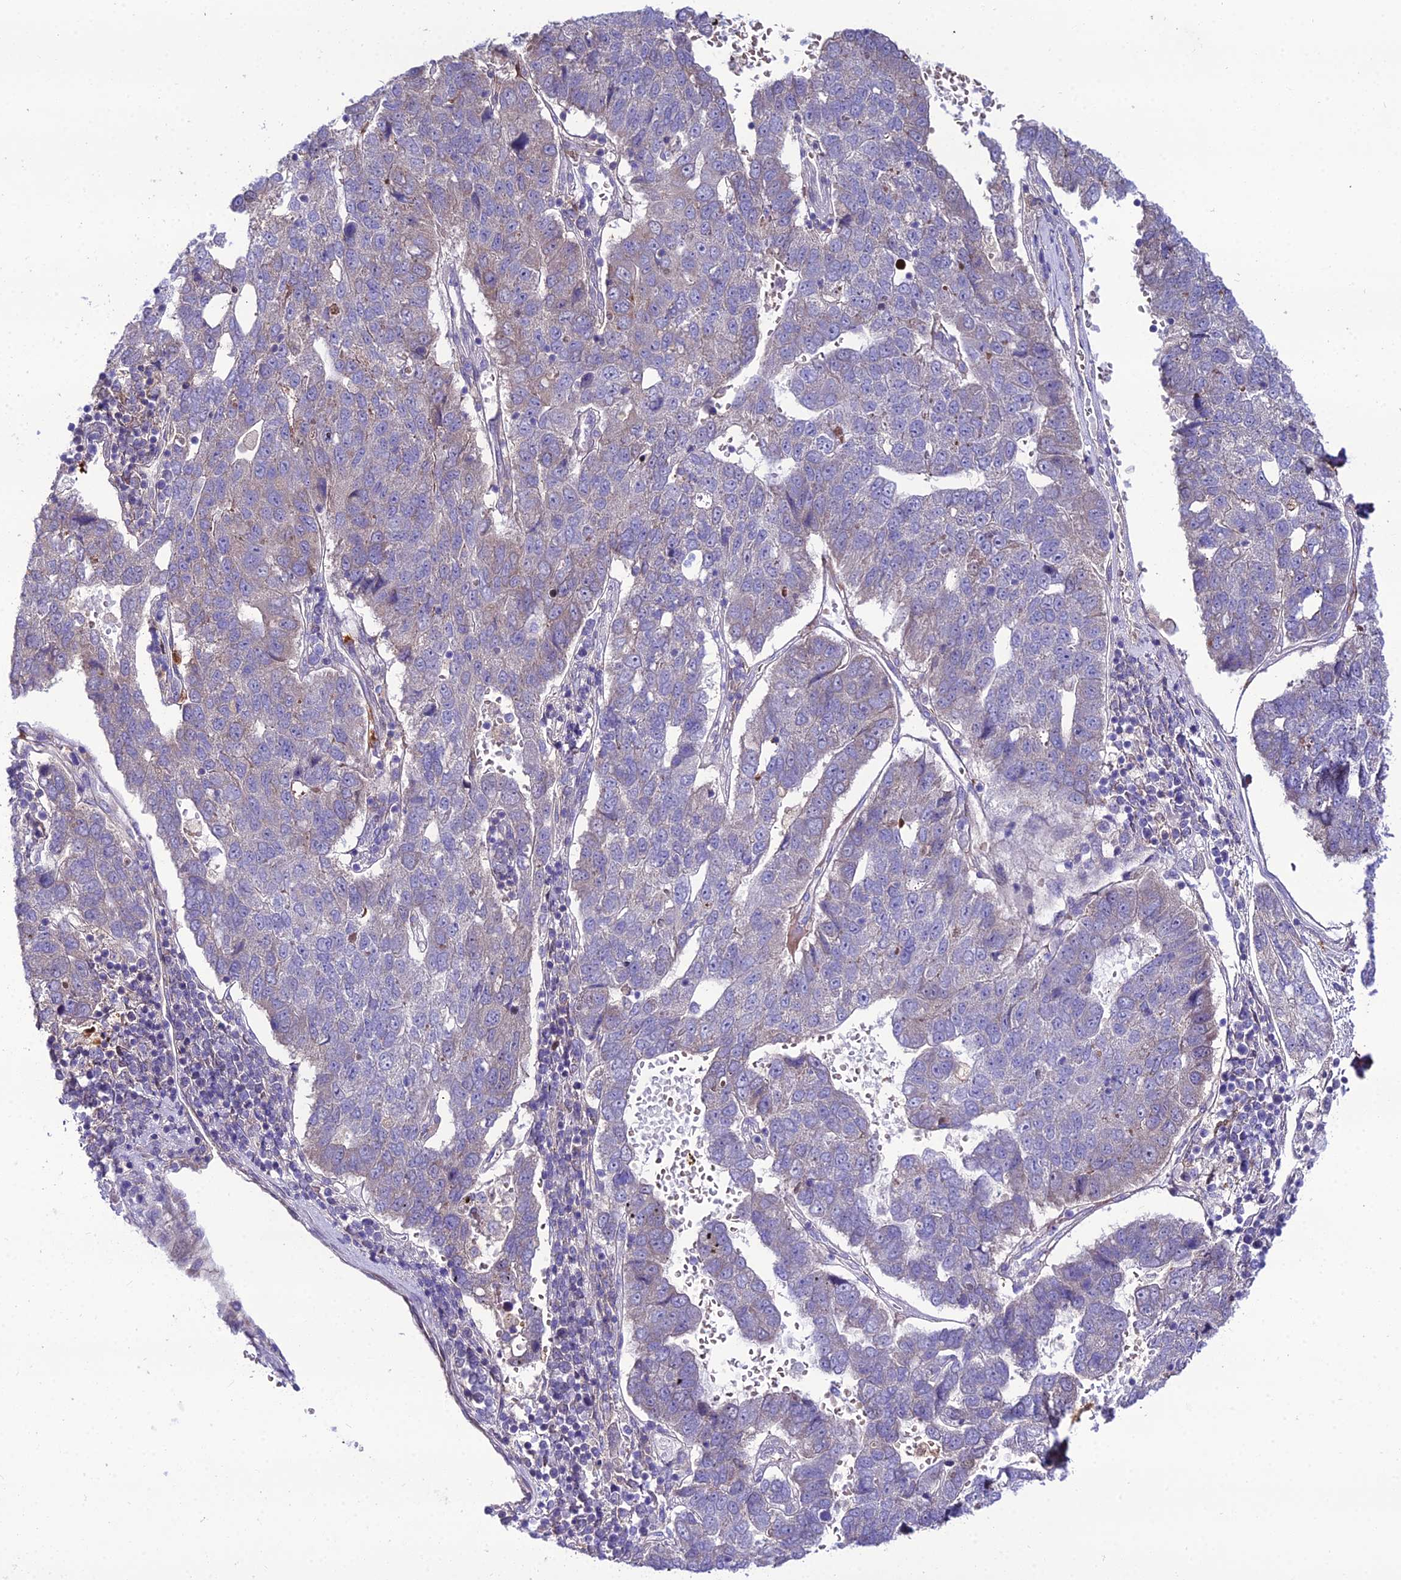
{"staining": {"intensity": "negative", "quantity": "none", "location": "none"}, "tissue": "pancreatic cancer", "cell_type": "Tumor cells", "image_type": "cancer", "snomed": [{"axis": "morphology", "description": "Adenocarcinoma, NOS"}, {"axis": "topography", "description": "Pancreas"}], "caption": "This micrograph is of pancreatic adenocarcinoma stained with IHC to label a protein in brown with the nuclei are counter-stained blue. There is no positivity in tumor cells.", "gene": "MB21D2", "patient": {"sex": "female", "age": 61}}